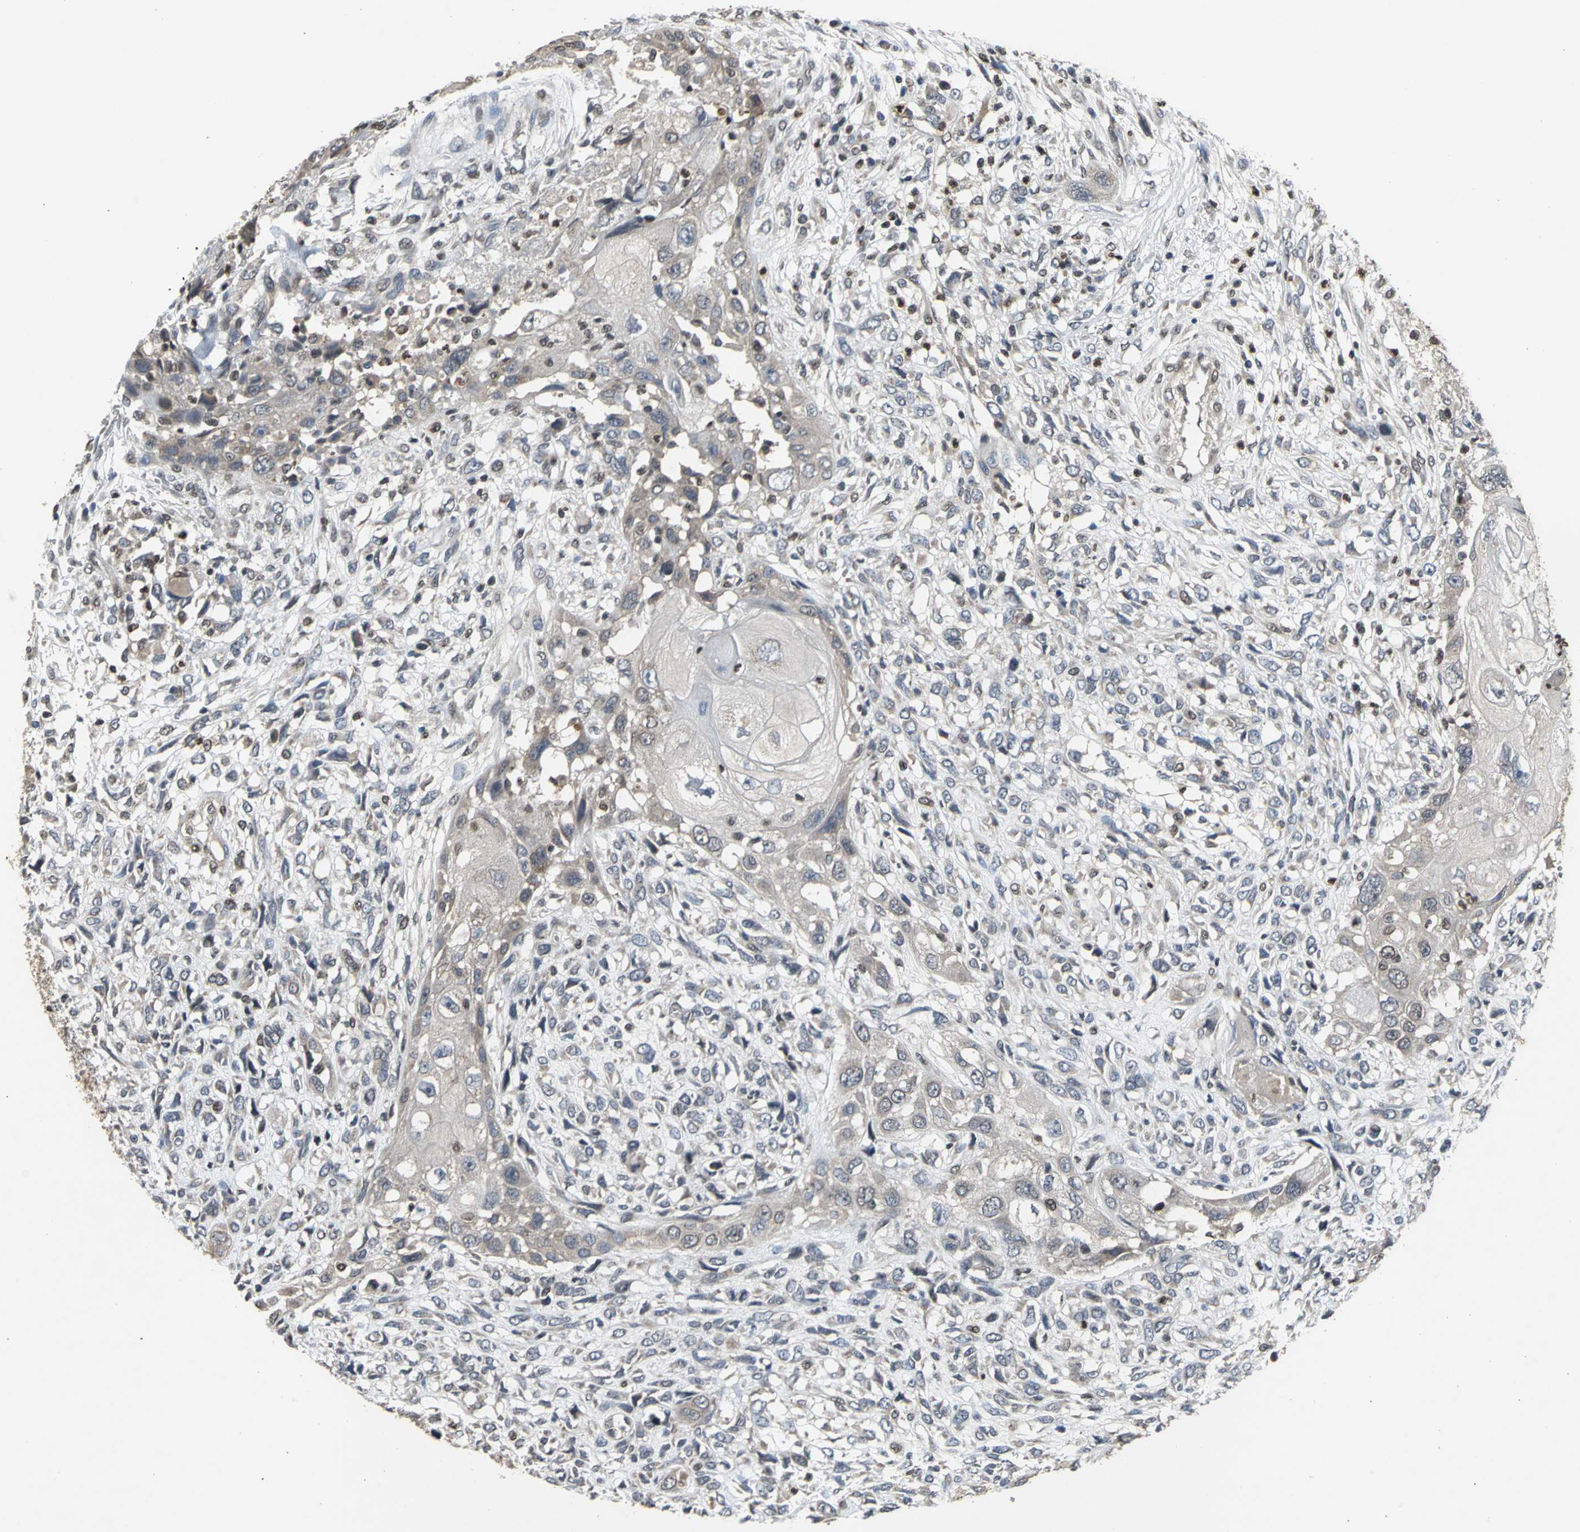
{"staining": {"intensity": "moderate", "quantity": ">75%", "location": "cytoplasmic/membranous,nuclear"}, "tissue": "head and neck cancer", "cell_type": "Tumor cells", "image_type": "cancer", "snomed": [{"axis": "morphology", "description": "Neoplasm, malignant, NOS"}, {"axis": "topography", "description": "Salivary gland"}, {"axis": "topography", "description": "Head-Neck"}], "caption": "This micrograph demonstrates immunohistochemistry staining of human head and neck malignant neoplasm, with medium moderate cytoplasmic/membranous and nuclear expression in approximately >75% of tumor cells.", "gene": "AHR", "patient": {"sex": "male", "age": 43}}